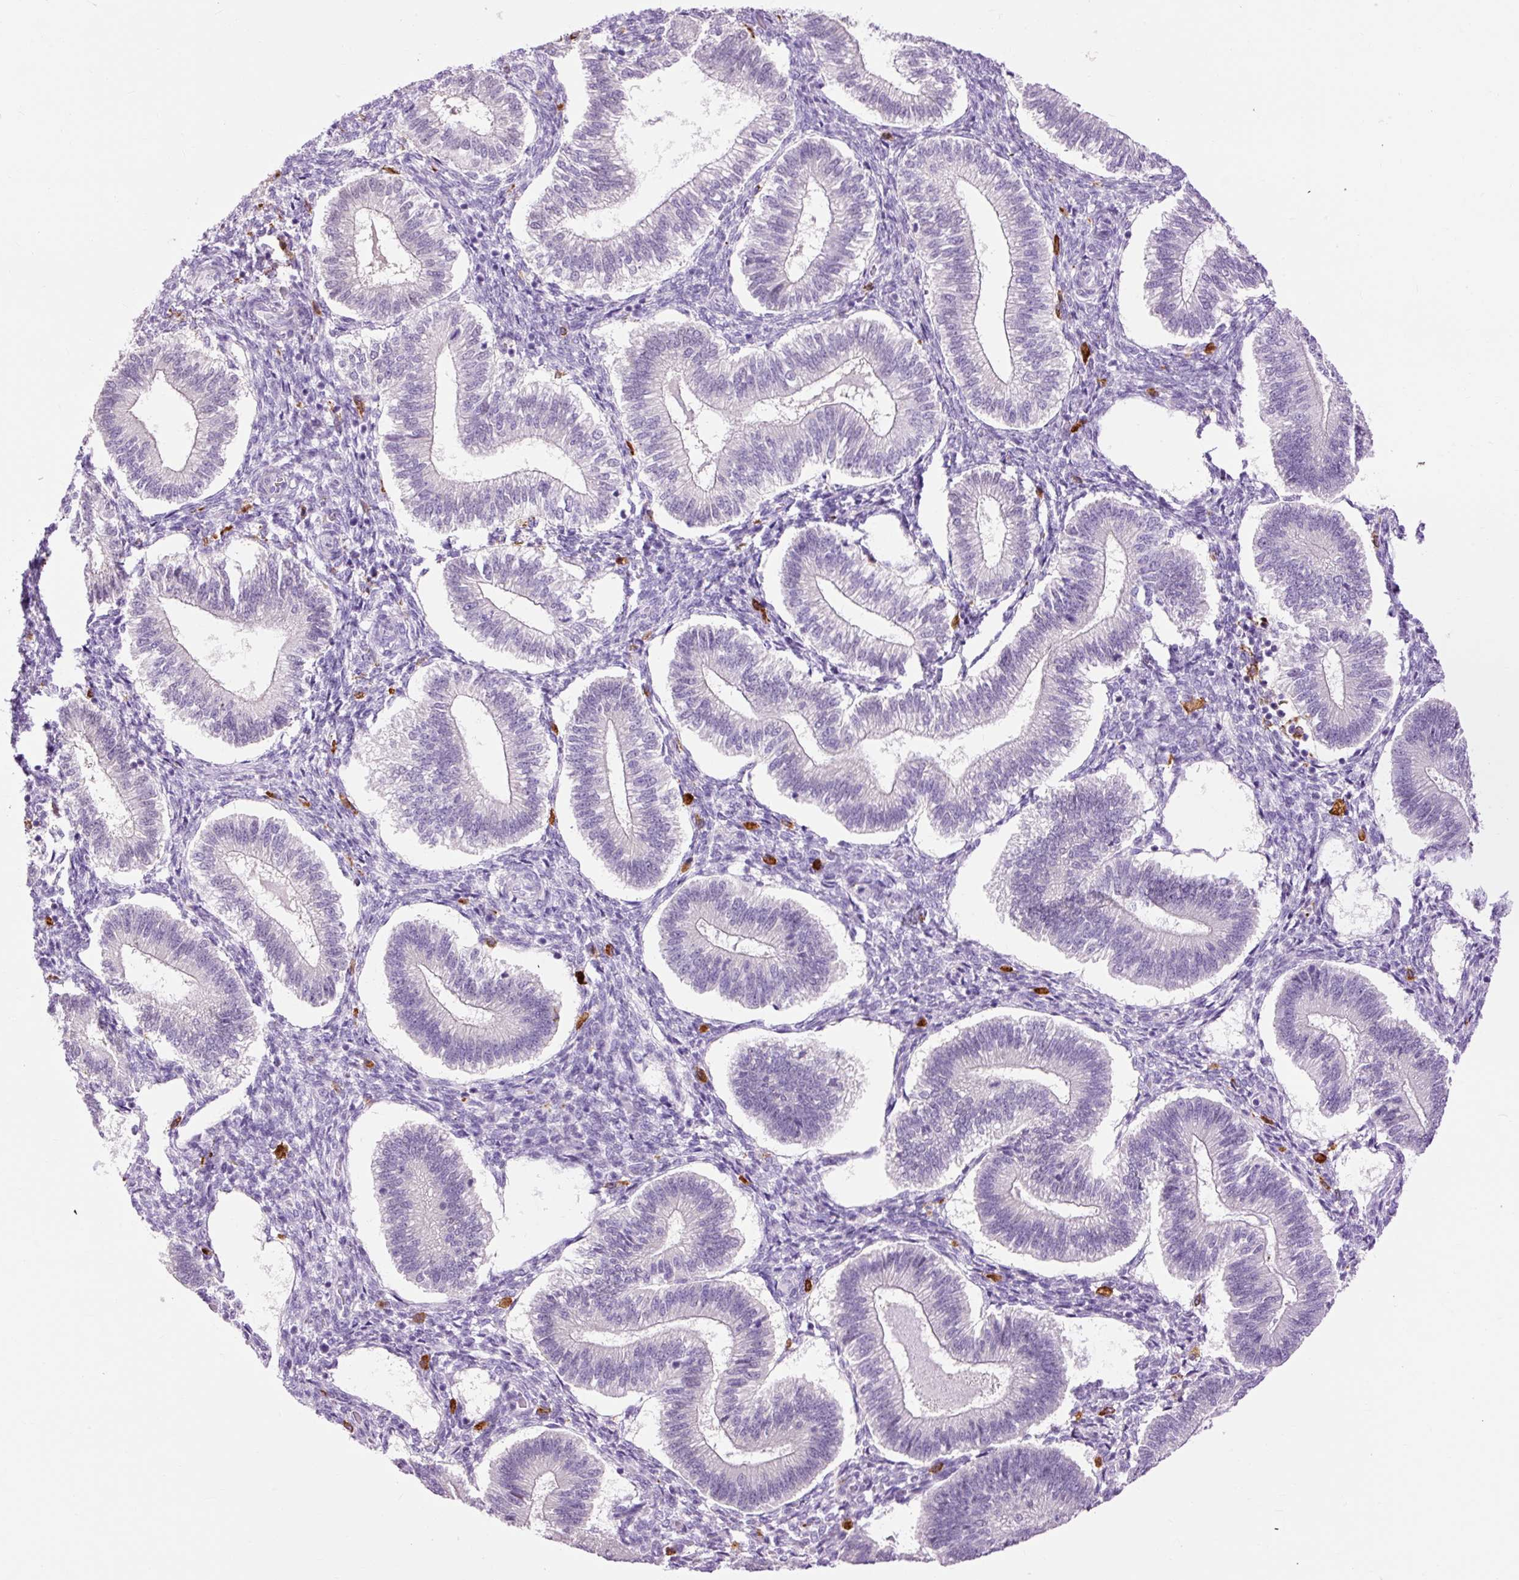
{"staining": {"intensity": "weak", "quantity": "<25%", "location": "nuclear"}, "tissue": "endometrium", "cell_type": "Cells in endometrial stroma", "image_type": "normal", "snomed": [{"axis": "morphology", "description": "Normal tissue, NOS"}, {"axis": "topography", "description": "Endometrium"}], "caption": "This image is of normal endometrium stained with IHC to label a protein in brown with the nuclei are counter-stained blue. There is no staining in cells in endometrial stroma.", "gene": "LY86", "patient": {"sex": "female", "age": 25}}